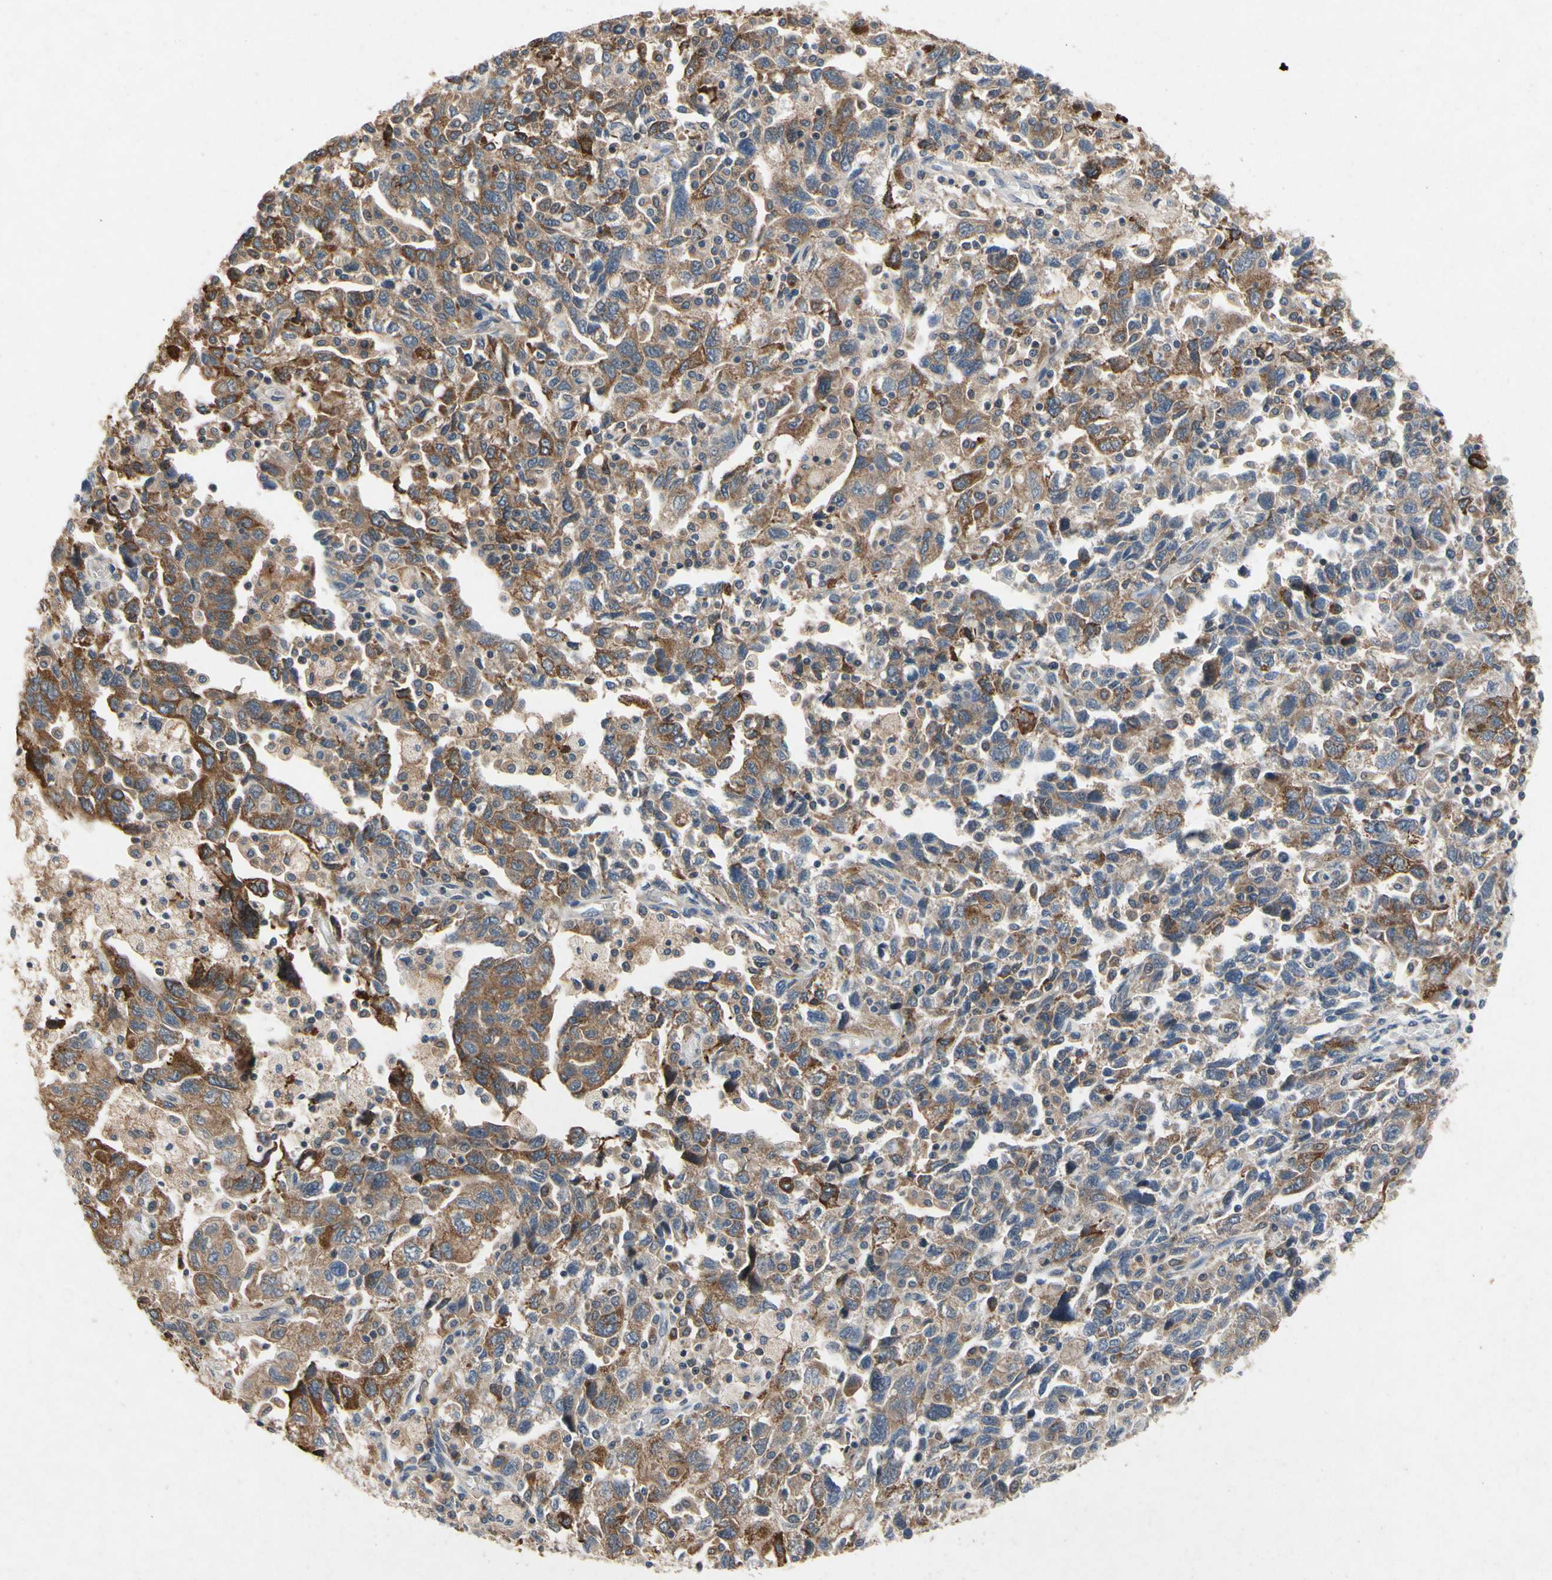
{"staining": {"intensity": "moderate", "quantity": ">75%", "location": "cytoplasmic/membranous"}, "tissue": "ovarian cancer", "cell_type": "Tumor cells", "image_type": "cancer", "snomed": [{"axis": "morphology", "description": "Carcinoma, NOS"}, {"axis": "morphology", "description": "Cystadenocarcinoma, serous, NOS"}, {"axis": "topography", "description": "Ovary"}], "caption": "IHC image of human carcinoma (ovarian) stained for a protein (brown), which shows medium levels of moderate cytoplasmic/membranous positivity in approximately >75% of tumor cells.", "gene": "RPS6KA1", "patient": {"sex": "female", "age": 69}}